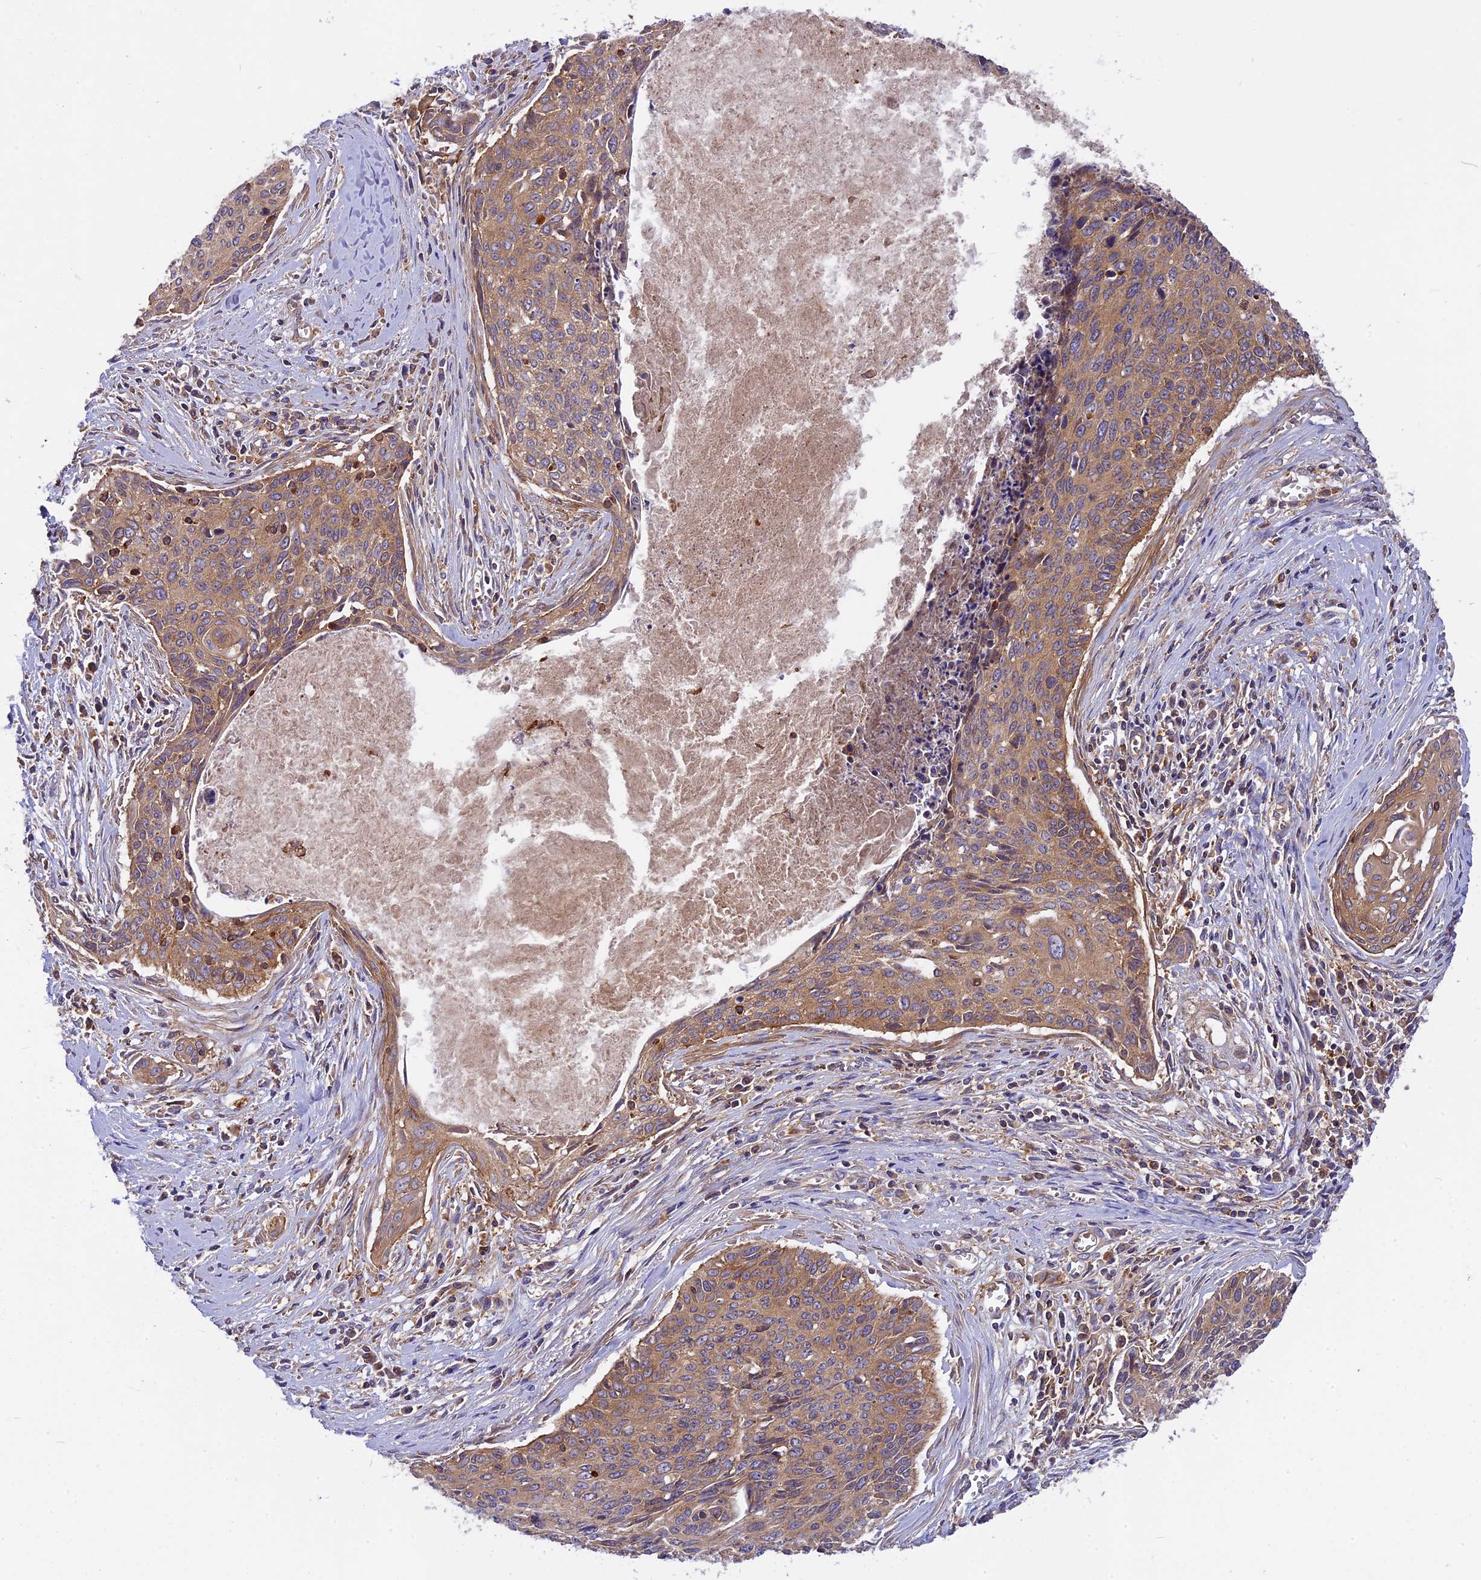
{"staining": {"intensity": "moderate", "quantity": ">75%", "location": "cytoplasmic/membranous"}, "tissue": "cervical cancer", "cell_type": "Tumor cells", "image_type": "cancer", "snomed": [{"axis": "morphology", "description": "Squamous cell carcinoma, NOS"}, {"axis": "topography", "description": "Cervix"}], "caption": "Cervical cancer (squamous cell carcinoma) stained for a protein (brown) reveals moderate cytoplasmic/membranous positive positivity in about >75% of tumor cells.", "gene": "MYO9B", "patient": {"sex": "female", "age": 55}}